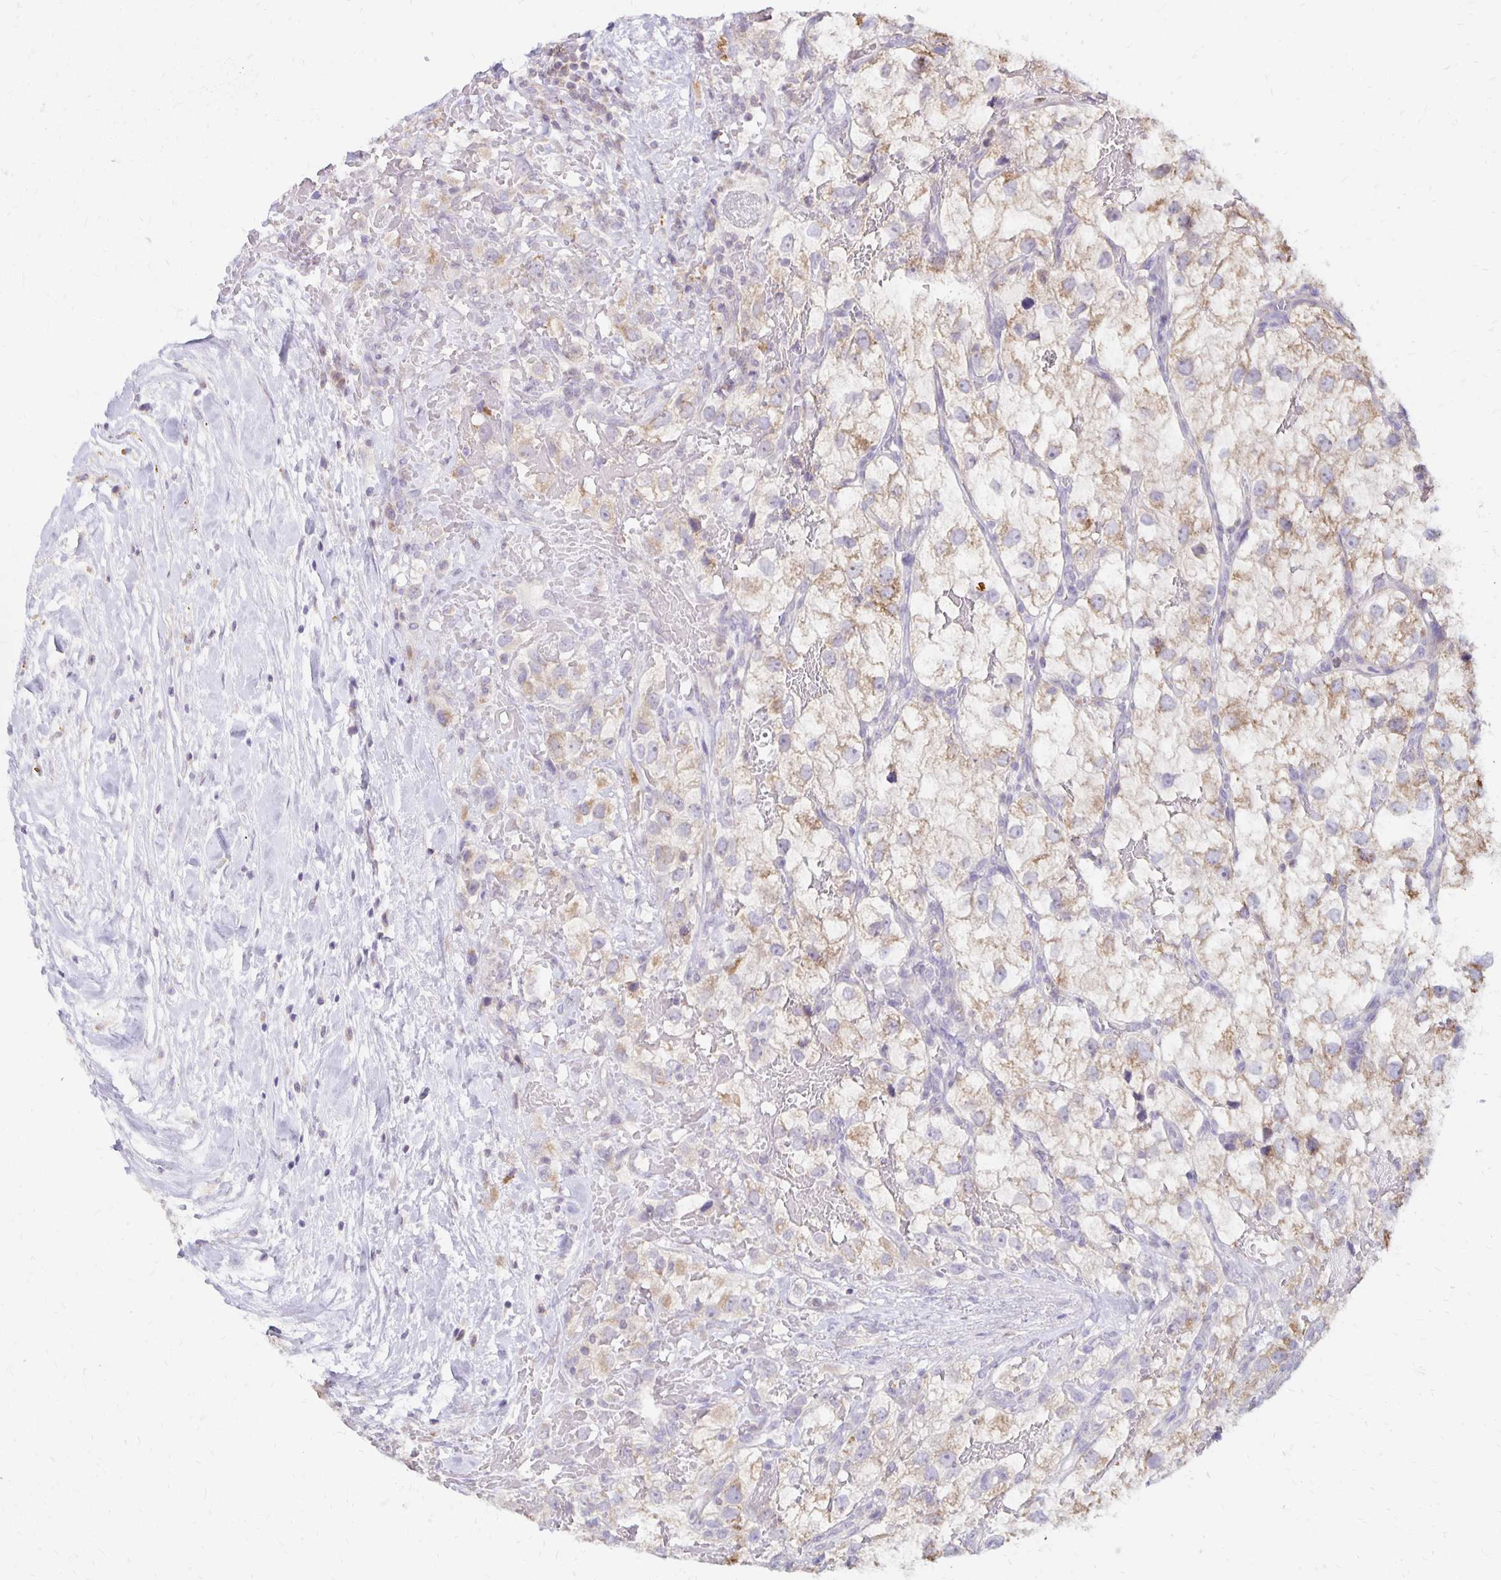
{"staining": {"intensity": "weak", "quantity": "25%-75%", "location": "cytoplasmic/membranous"}, "tissue": "renal cancer", "cell_type": "Tumor cells", "image_type": "cancer", "snomed": [{"axis": "morphology", "description": "Adenocarcinoma, NOS"}, {"axis": "topography", "description": "Kidney"}], "caption": "Weak cytoplasmic/membranous expression is identified in about 25%-75% of tumor cells in renal cancer. (DAB IHC with brightfield microscopy, high magnification).", "gene": "IER3", "patient": {"sex": "male", "age": 59}}